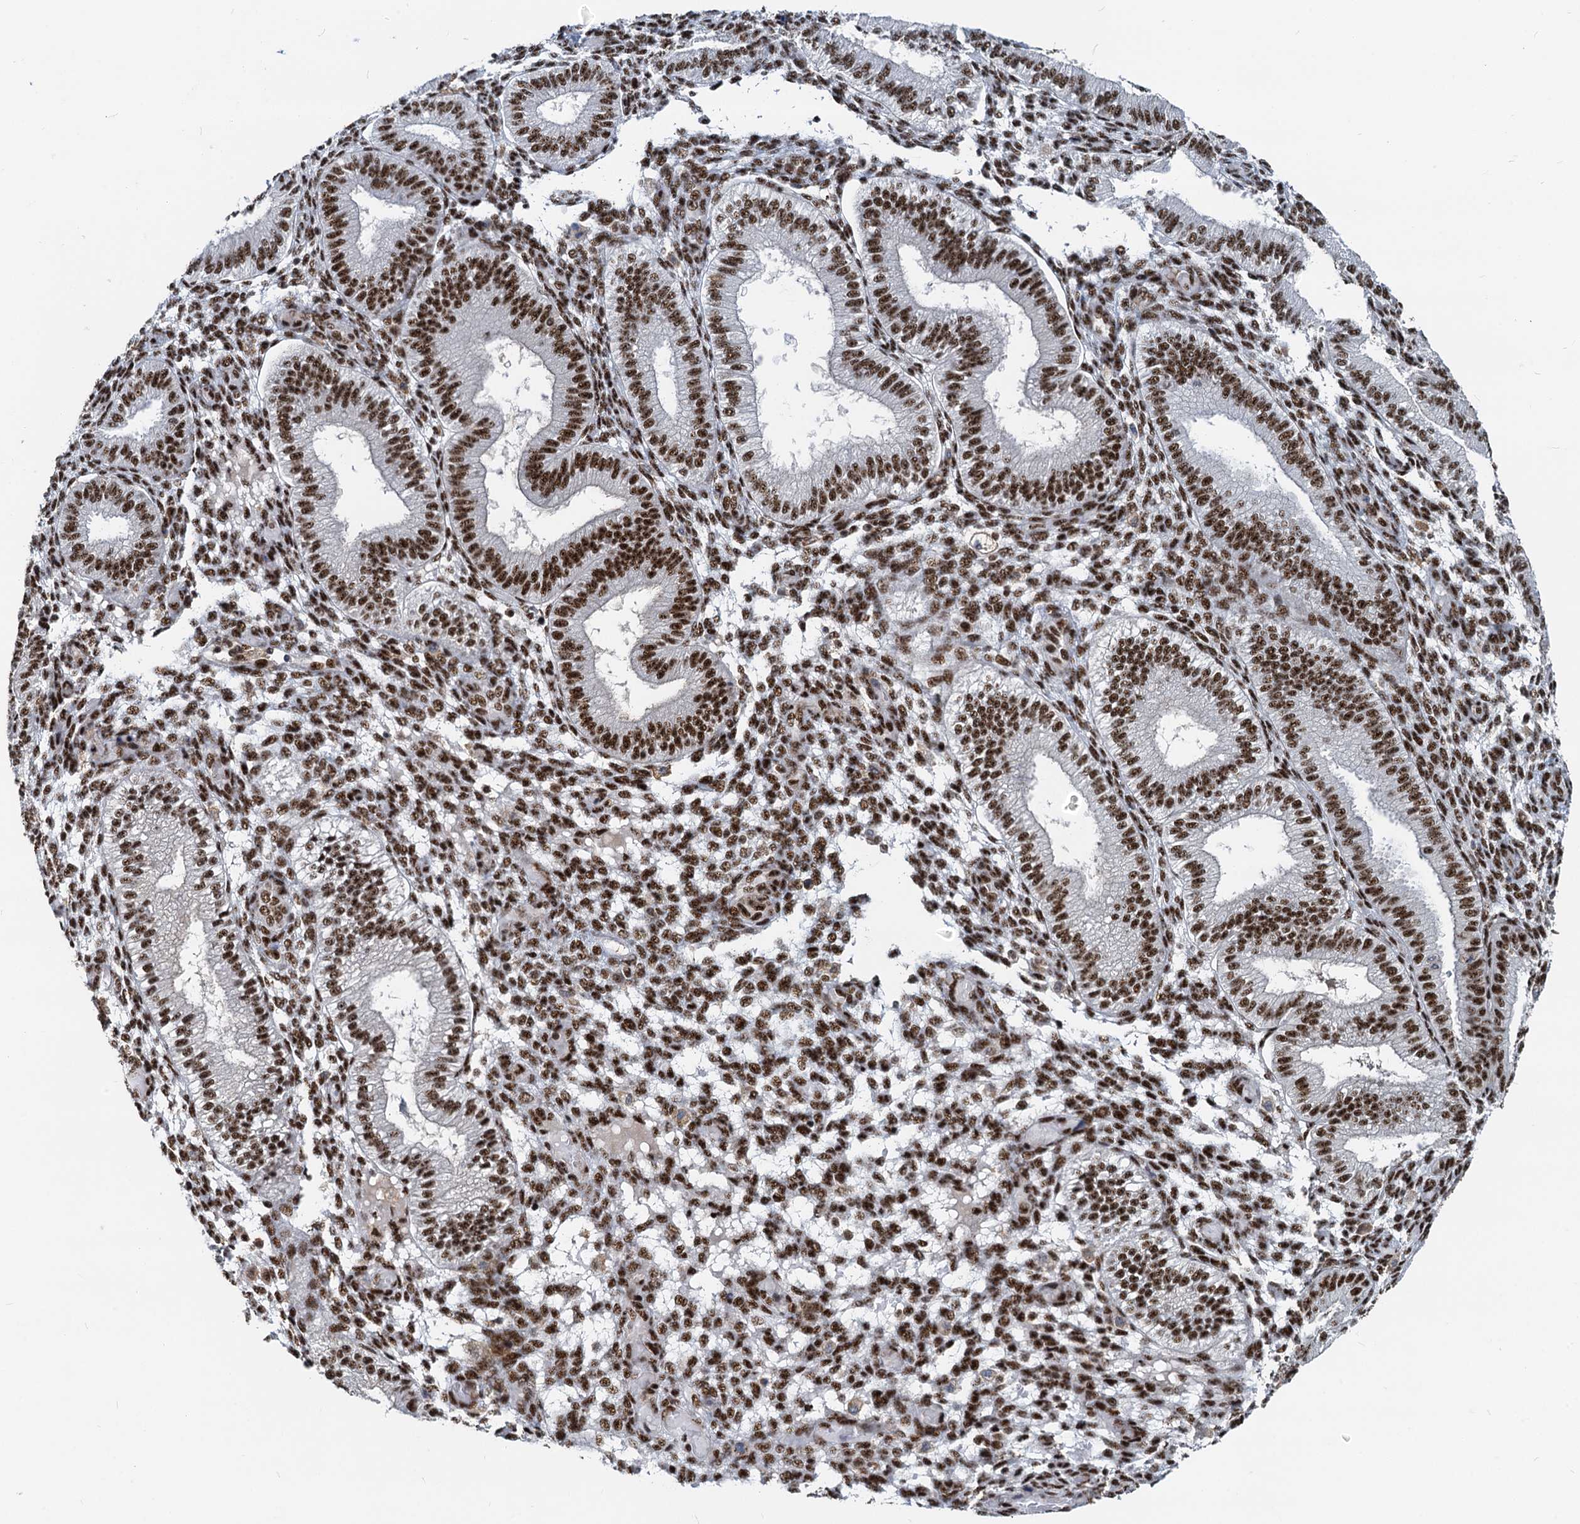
{"staining": {"intensity": "moderate", "quantity": "25%-75%", "location": "nuclear"}, "tissue": "endometrium", "cell_type": "Cells in endometrial stroma", "image_type": "normal", "snomed": [{"axis": "morphology", "description": "Normal tissue, NOS"}, {"axis": "topography", "description": "Endometrium"}], "caption": "Immunohistochemistry micrograph of unremarkable endometrium stained for a protein (brown), which reveals medium levels of moderate nuclear expression in about 25%-75% of cells in endometrial stroma.", "gene": "RBM26", "patient": {"sex": "female", "age": 39}}